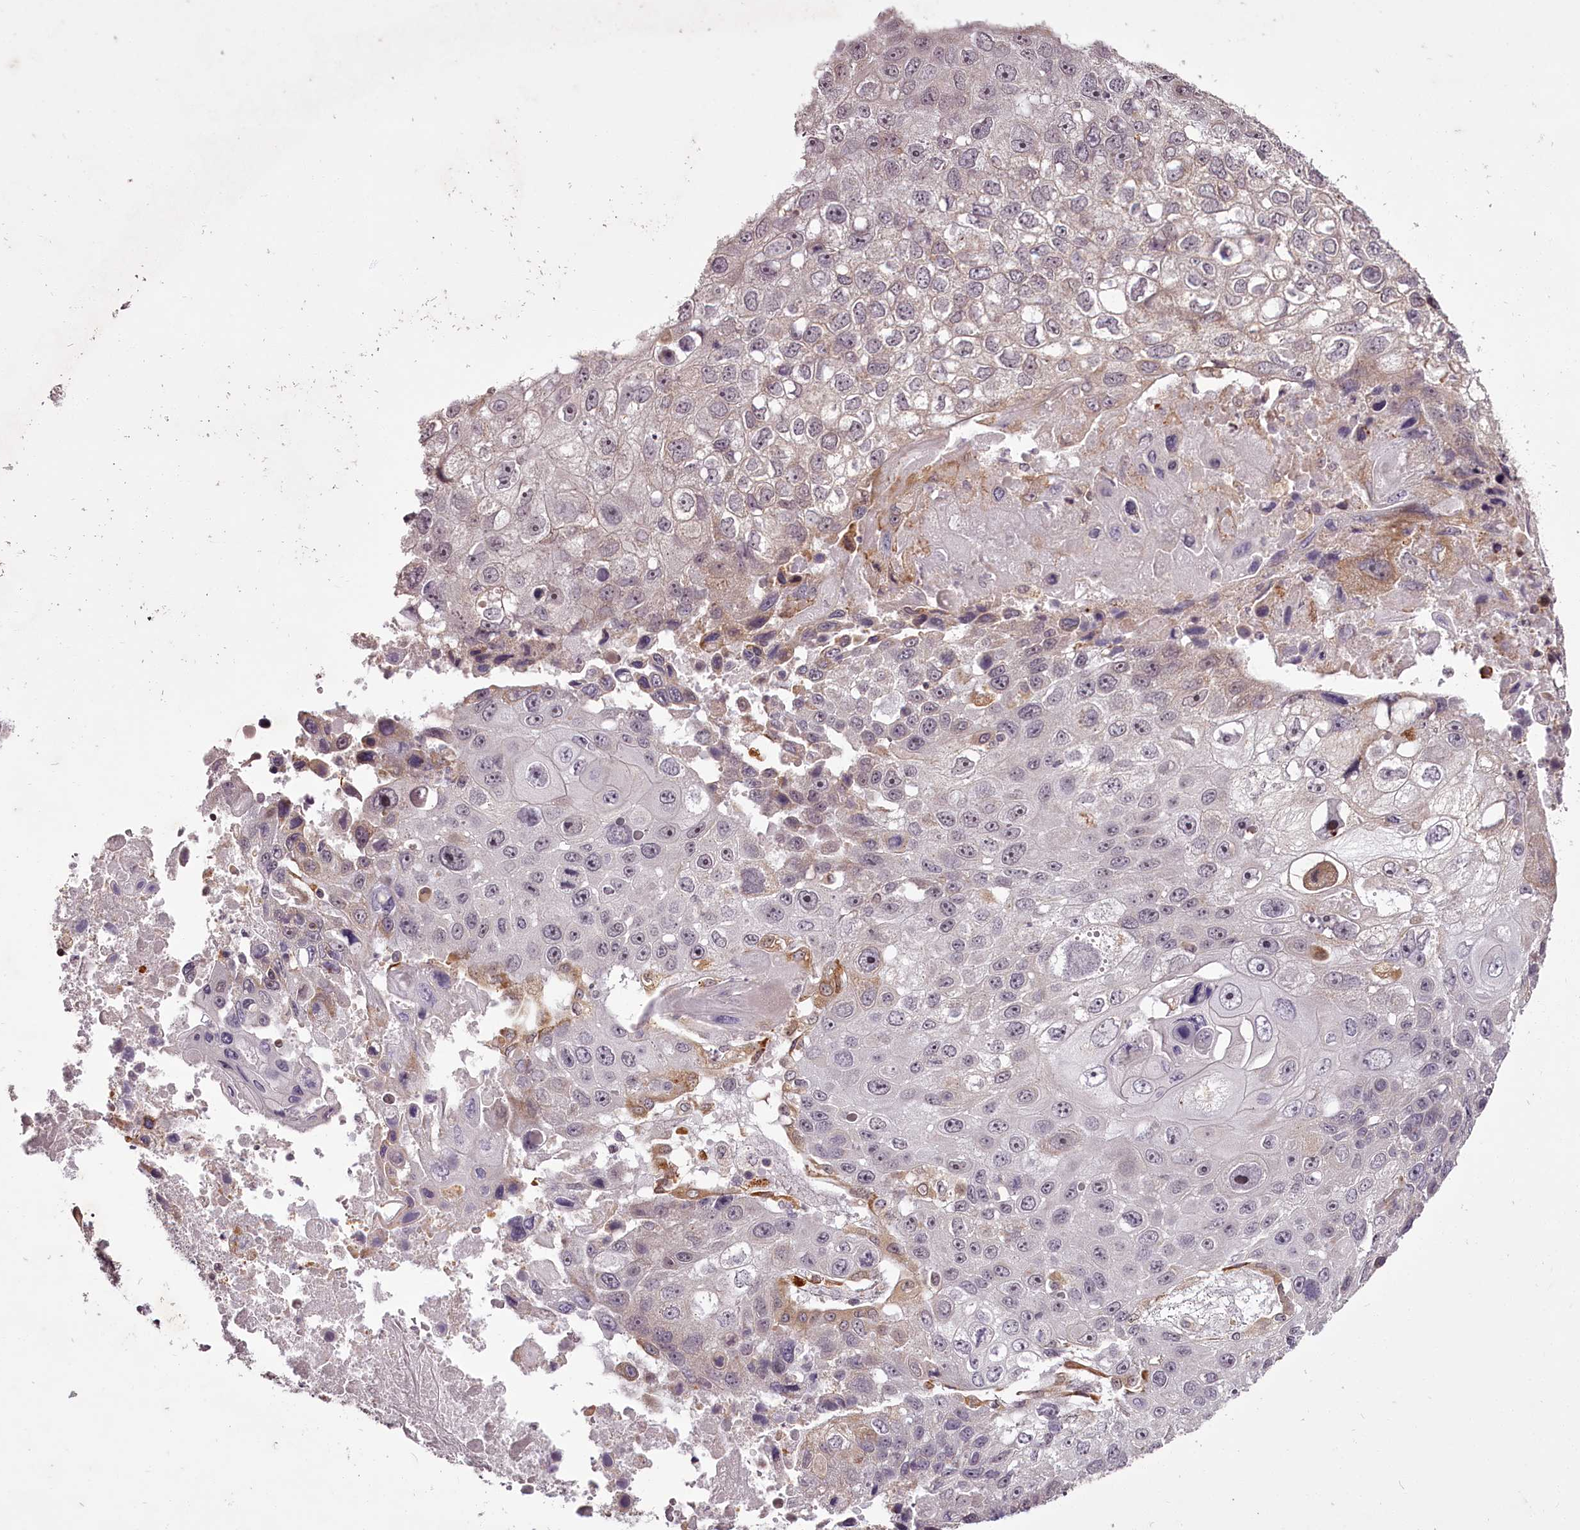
{"staining": {"intensity": "negative", "quantity": "none", "location": "none"}, "tissue": "lung cancer", "cell_type": "Tumor cells", "image_type": "cancer", "snomed": [{"axis": "morphology", "description": "Squamous cell carcinoma, NOS"}, {"axis": "topography", "description": "Lung"}], "caption": "This is a histopathology image of immunohistochemistry staining of squamous cell carcinoma (lung), which shows no positivity in tumor cells. (Stains: DAB IHC with hematoxylin counter stain, Microscopy: brightfield microscopy at high magnification).", "gene": "CCDC92", "patient": {"sex": "male", "age": 61}}